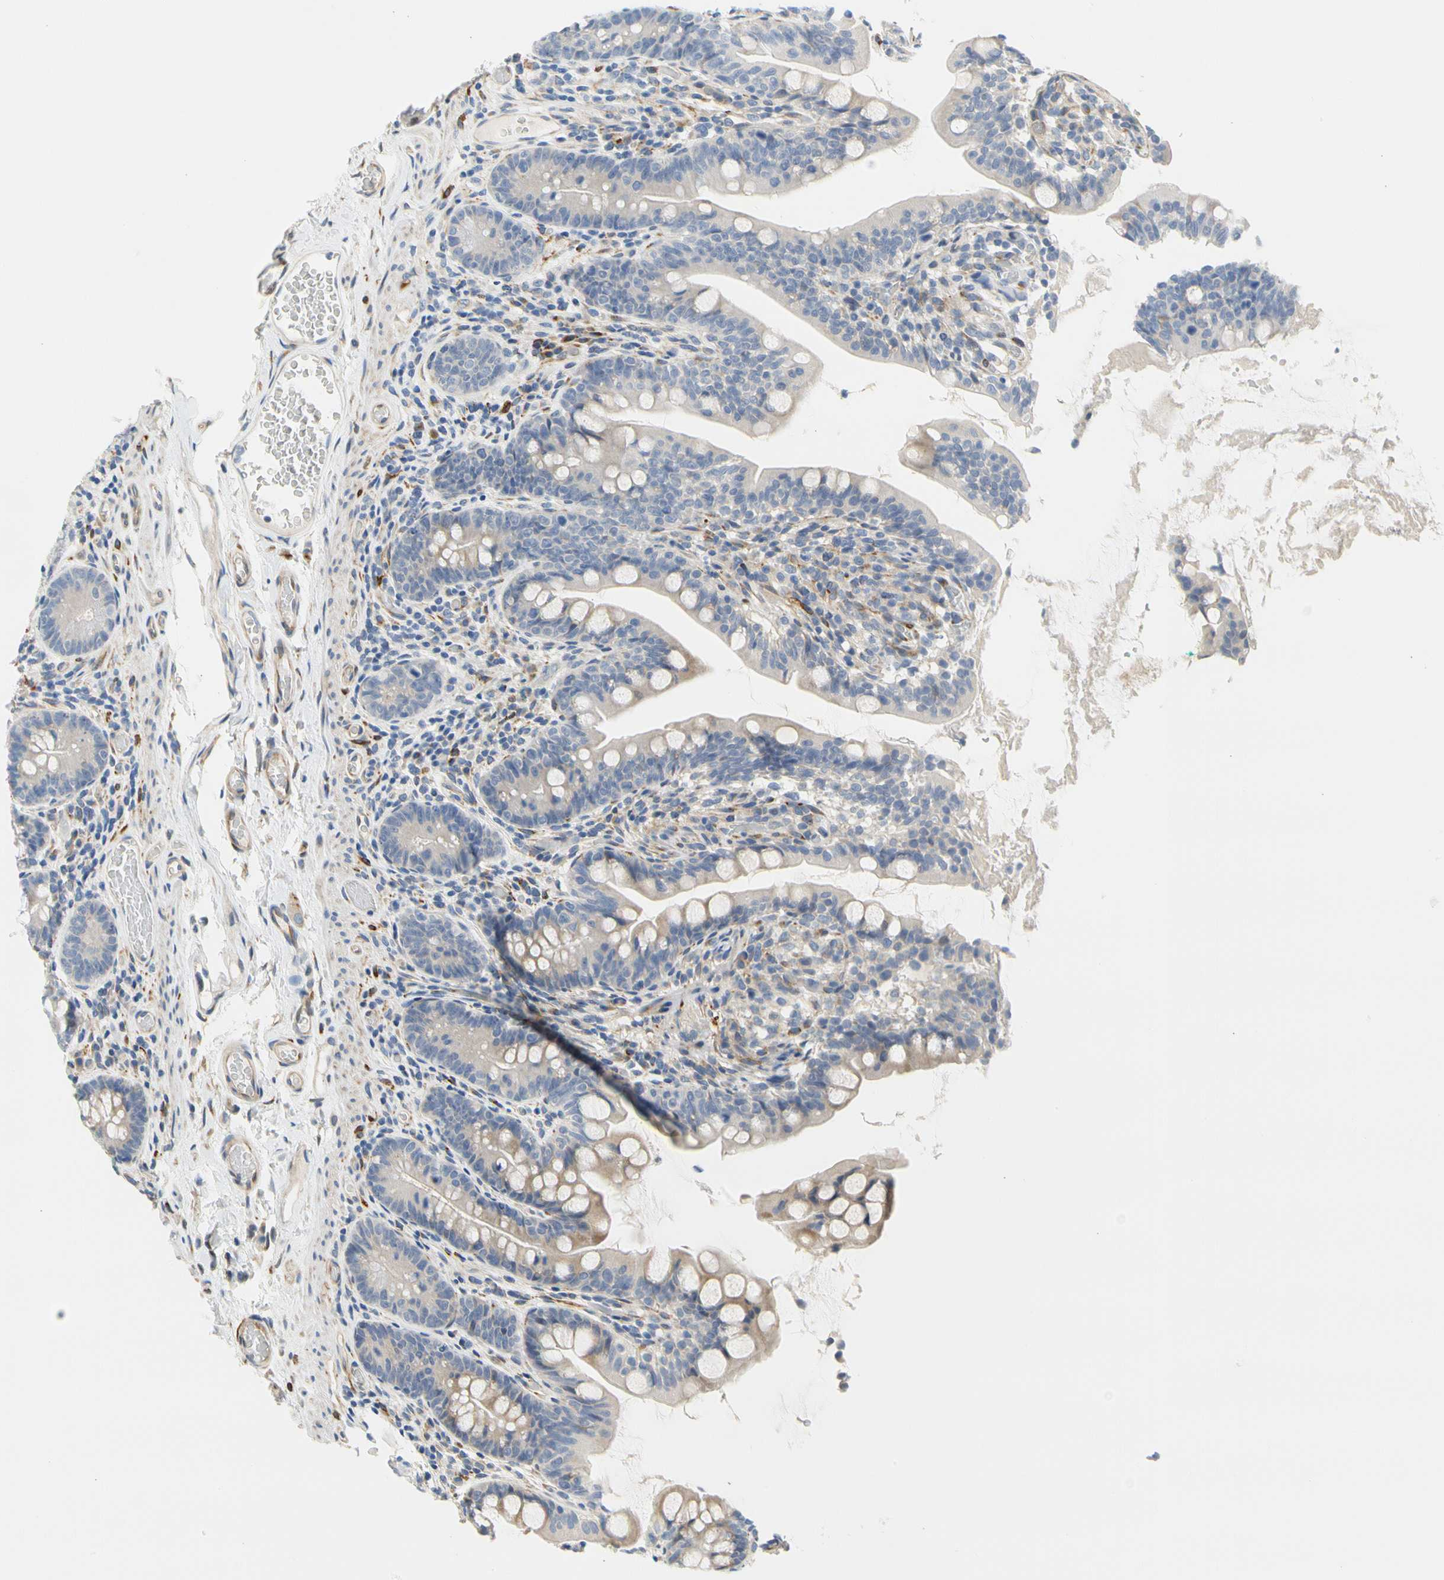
{"staining": {"intensity": "negative", "quantity": "none", "location": "none"}, "tissue": "small intestine", "cell_type": "Glandular cells", "image_type": "normal", "snomed": [{"axis": "morphology", "description": "Normal tissue, NOS"}, {"axis": "topography", "description": "Small intestine"}], "caption": "Image shows no significant protein positivity in glandular cells of benign small intestine. (DAB (3,3'-diaminobenzidine) immunohistochemistry (IHC) with hematoxylin counter stain).", "gene": "ZNF236", "patient": {"sex": "female", "age": 56}}